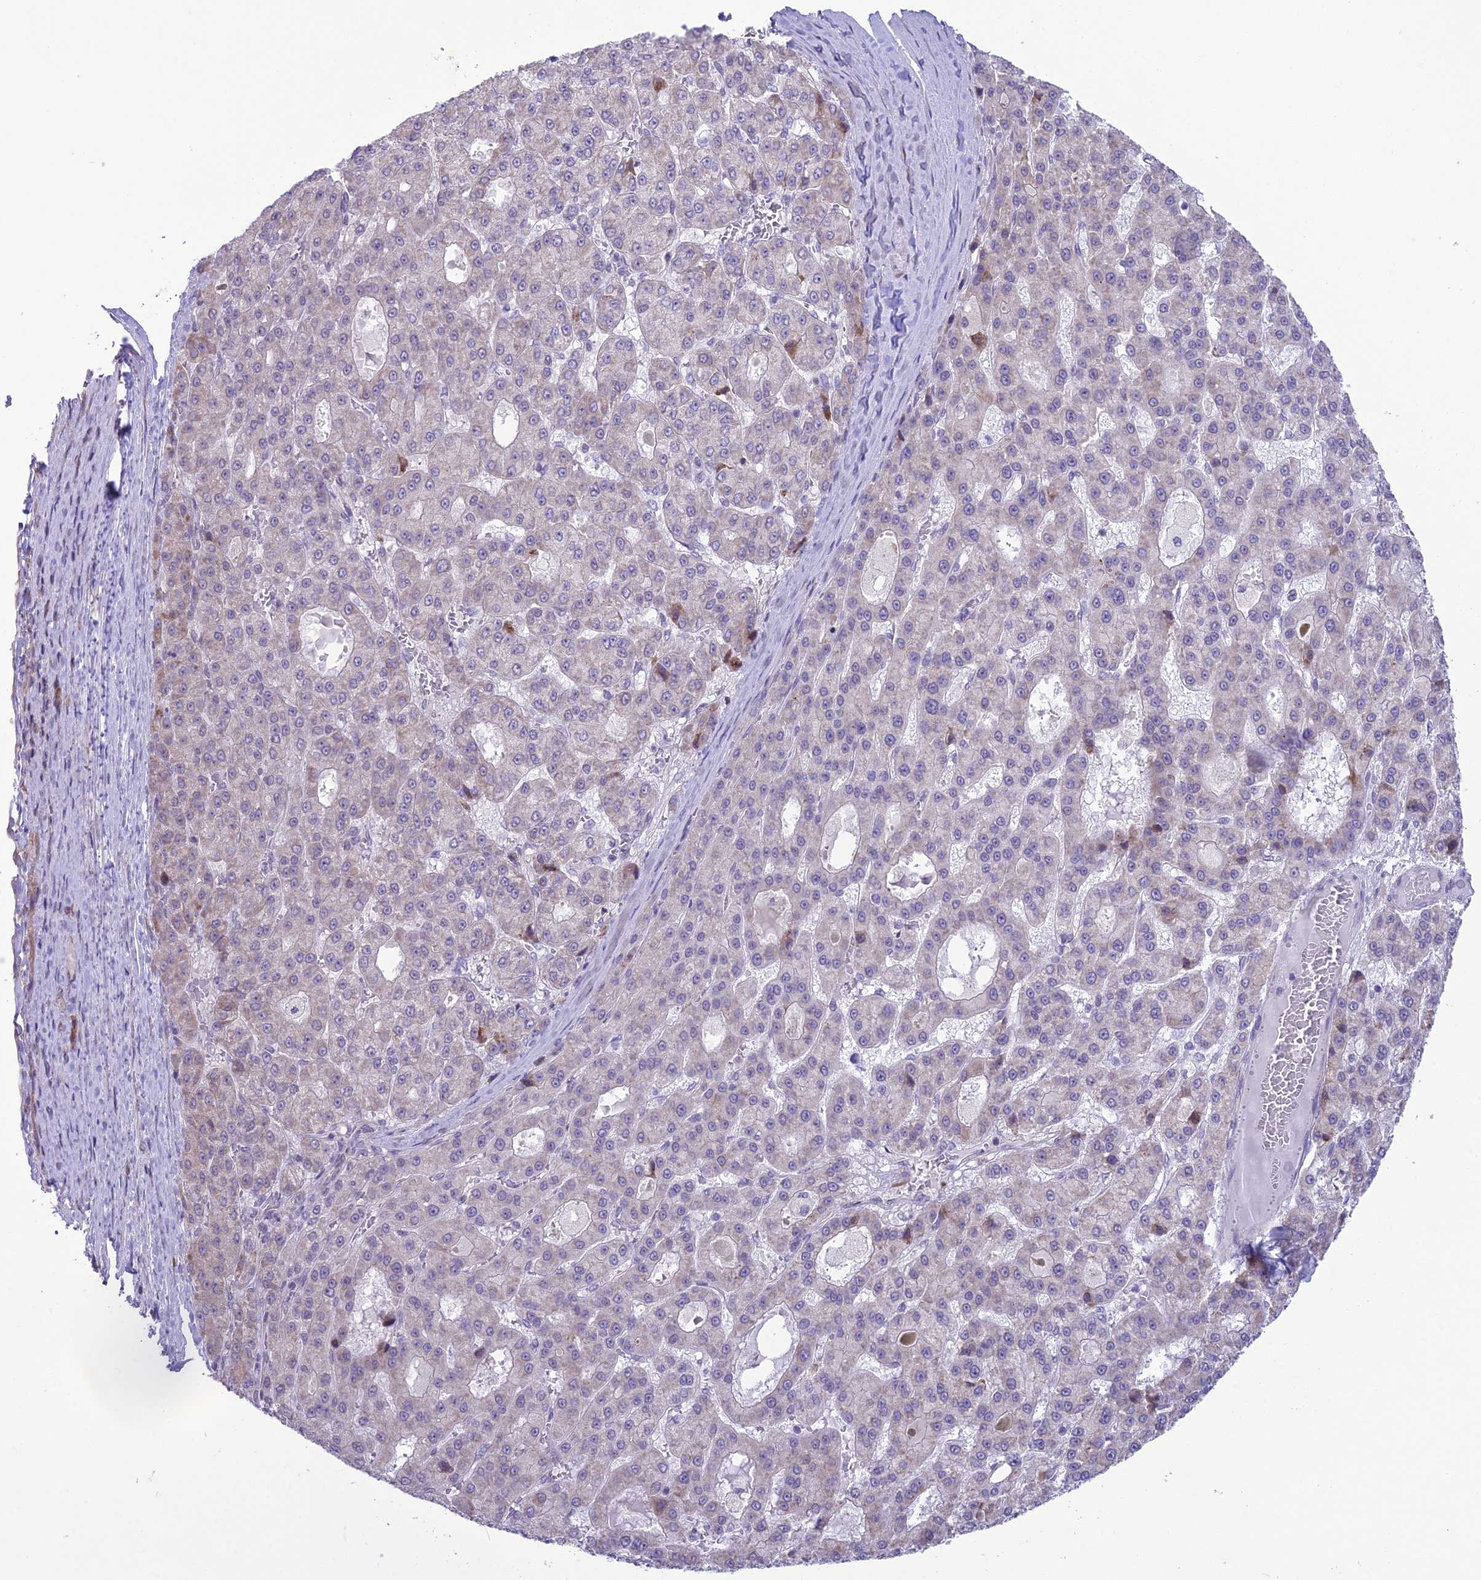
{"staining": {"intensity": "weak", "quantity": "<25%", "location": "cytoplasmic/membranous"}, "tissue": "liver cancer", "cell_type": "Tumor cells", "image_type": "cancer", "snomed": [{"axis": "morphology", "description": "Carcinoma, Hepatocellular, NOS"}, {"axis": "topography", "description": "Liver"}], "caption": "Tumor cells show no significant protein expression in liver cancer (hepatocellular carcinoma).", "gene": "RPS26", "patient": {"sex": "male", "age": 70}}